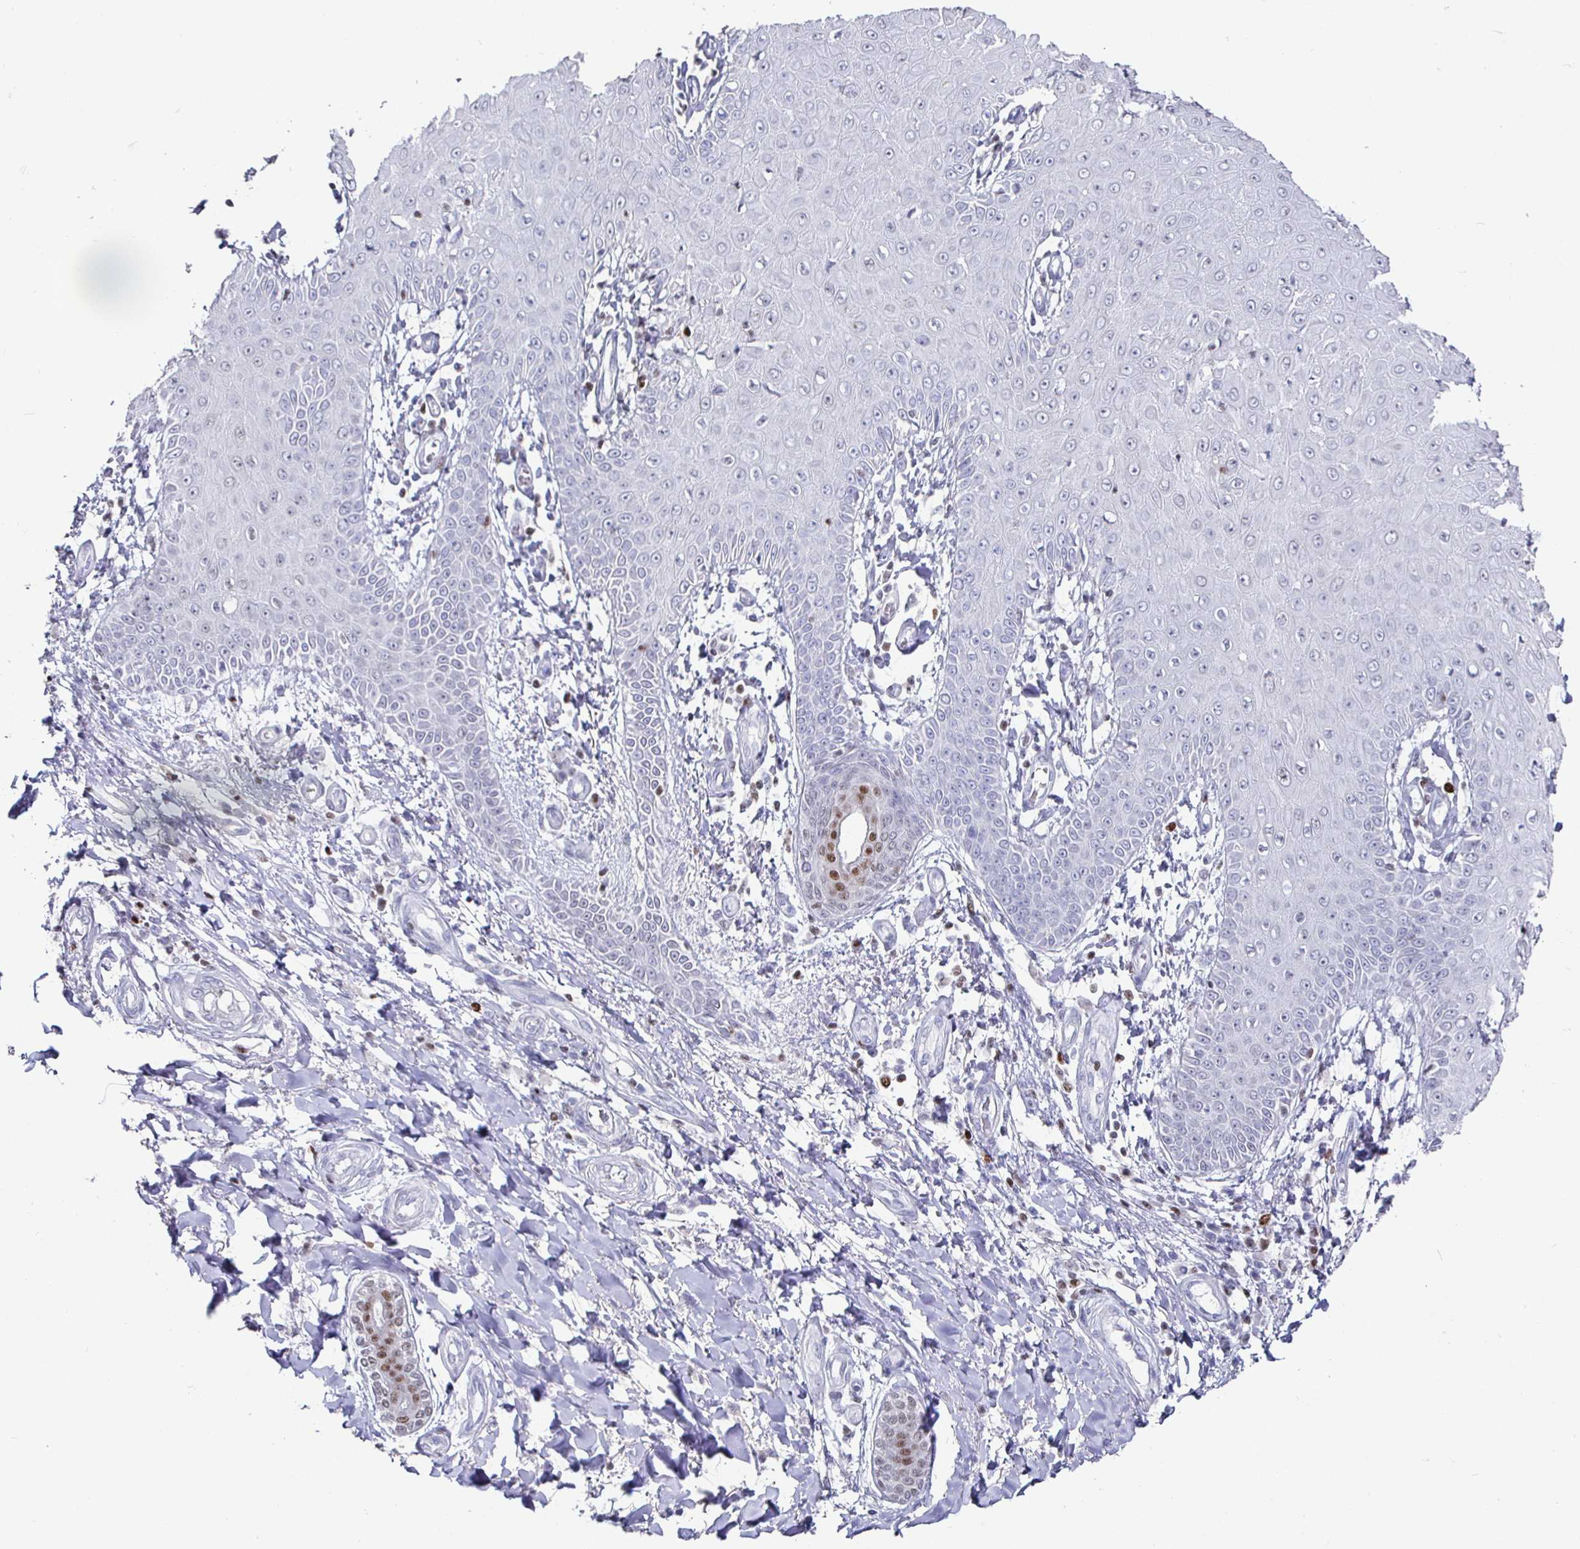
{"staining": {"intensity": "moderate", "quantity": "<25%", "location": "nuclear"}, "tissue": "skin cancer", "cell_type": "Tumor cells", "image_type": "cancer", "snomed": [{"axis": "morphology", "description": "Squamous cell carcinoma, NOS"}, {"axis": "topography", "description": "Skin"}], "caption": "The immunohistochemical stain highlights moderate nuclear positivity in tumor cells of skin squamous cell carcinoma tissue.", "gene": "RUNX2", "patient": {"sex": "male", "age": 70}}